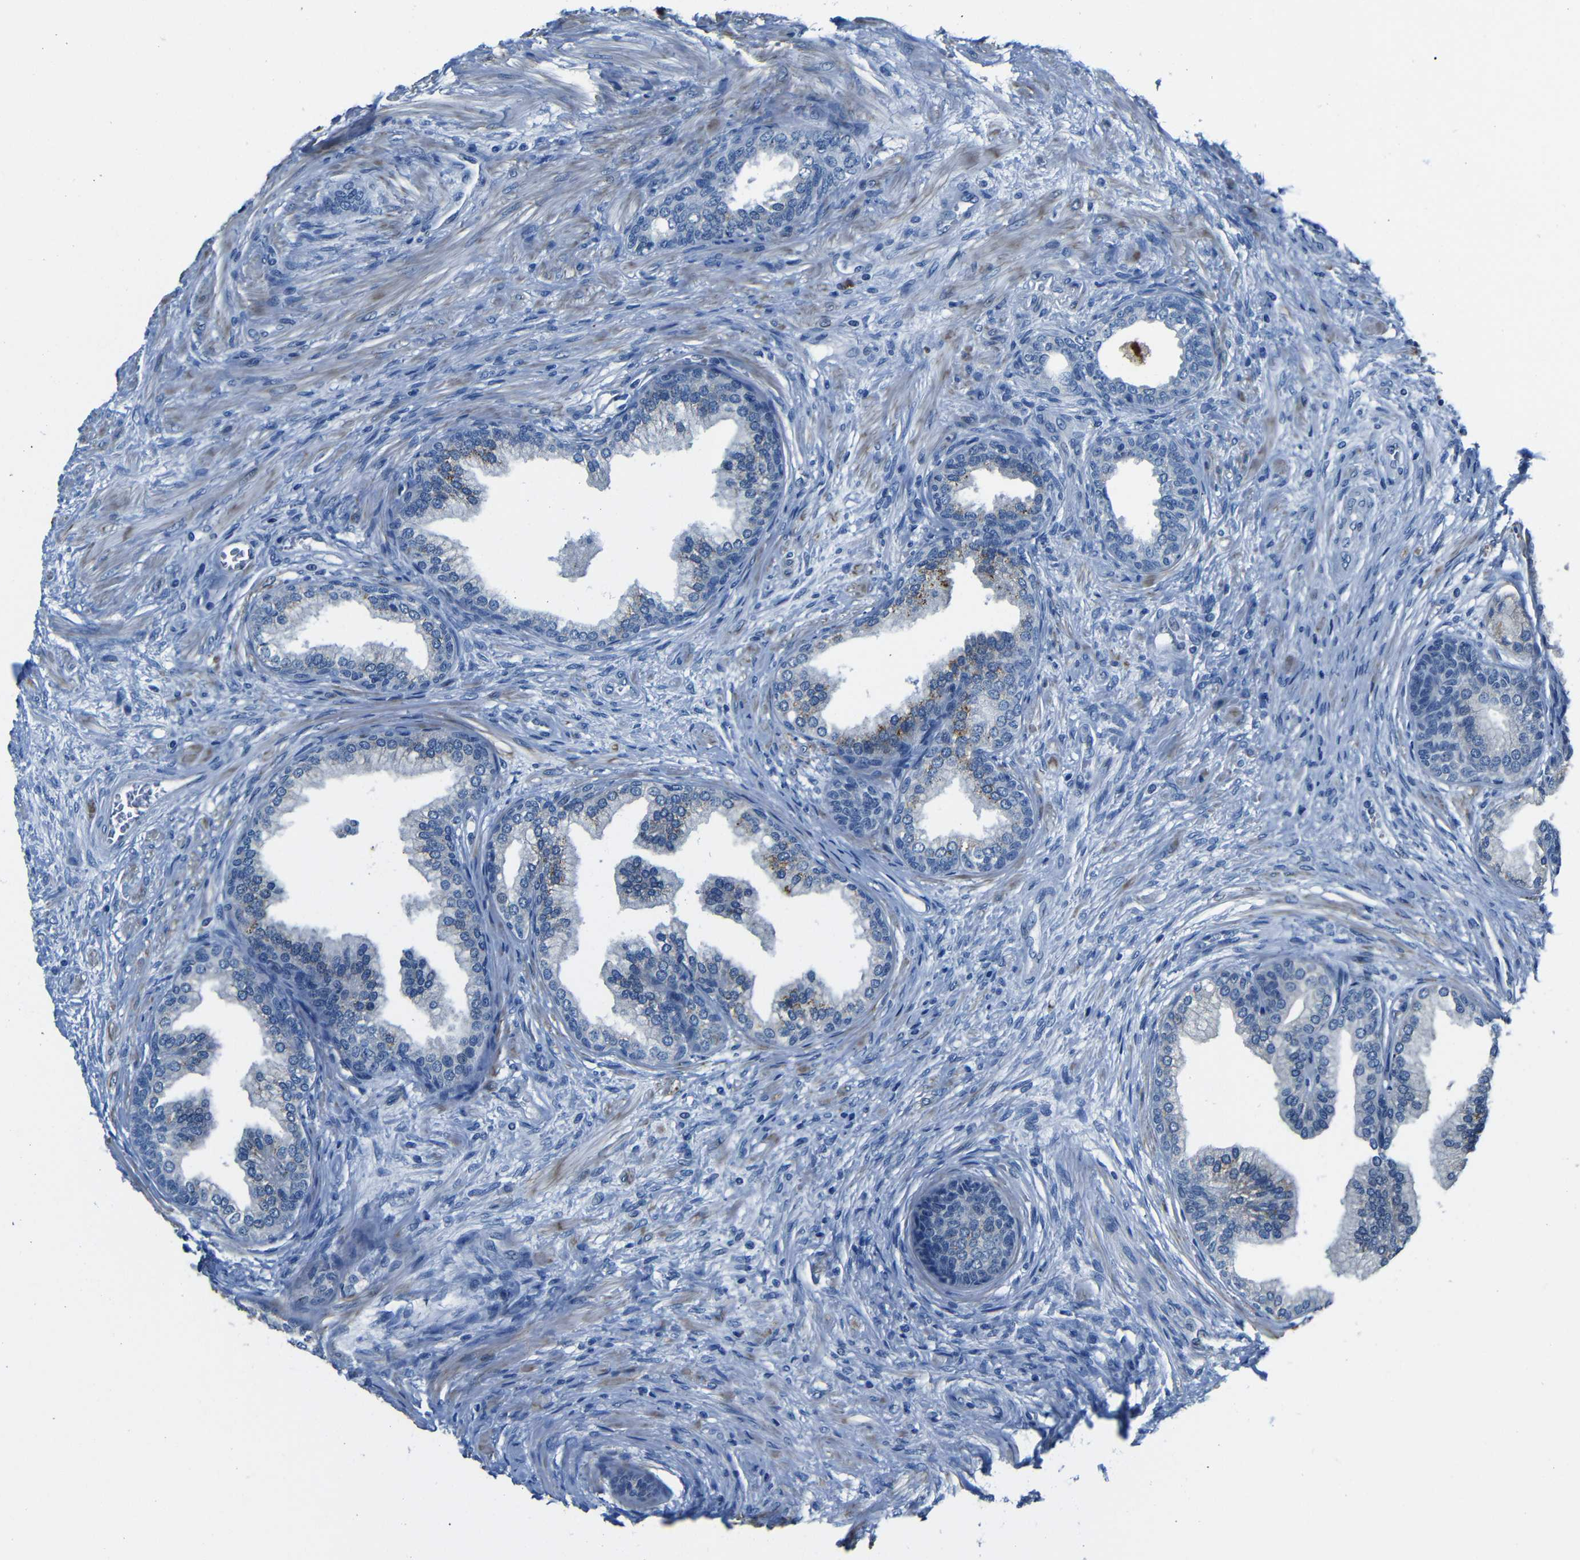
{"staining": {"intensity": "moderate", "quantity": "<25%", "location": "cytoplasmic/membranous"}, "tissue": "prostate", "cell_type": "Glandular cells", "image_type": "normal", "snomed": [{"axis": "morphology", "description": "Normal tissue, NOS"}, {"axis": "topography", "description": "Prostate"}], "caption": "A photomicrograph showing moderate cytoplasmic/membranous staining in approximately <25% of glandular cells in normal prostate, as visualized by brown immunohistochemical staining.", "gene": "TNFAIP1", "patient": {"sex": "male", "age": 76}}